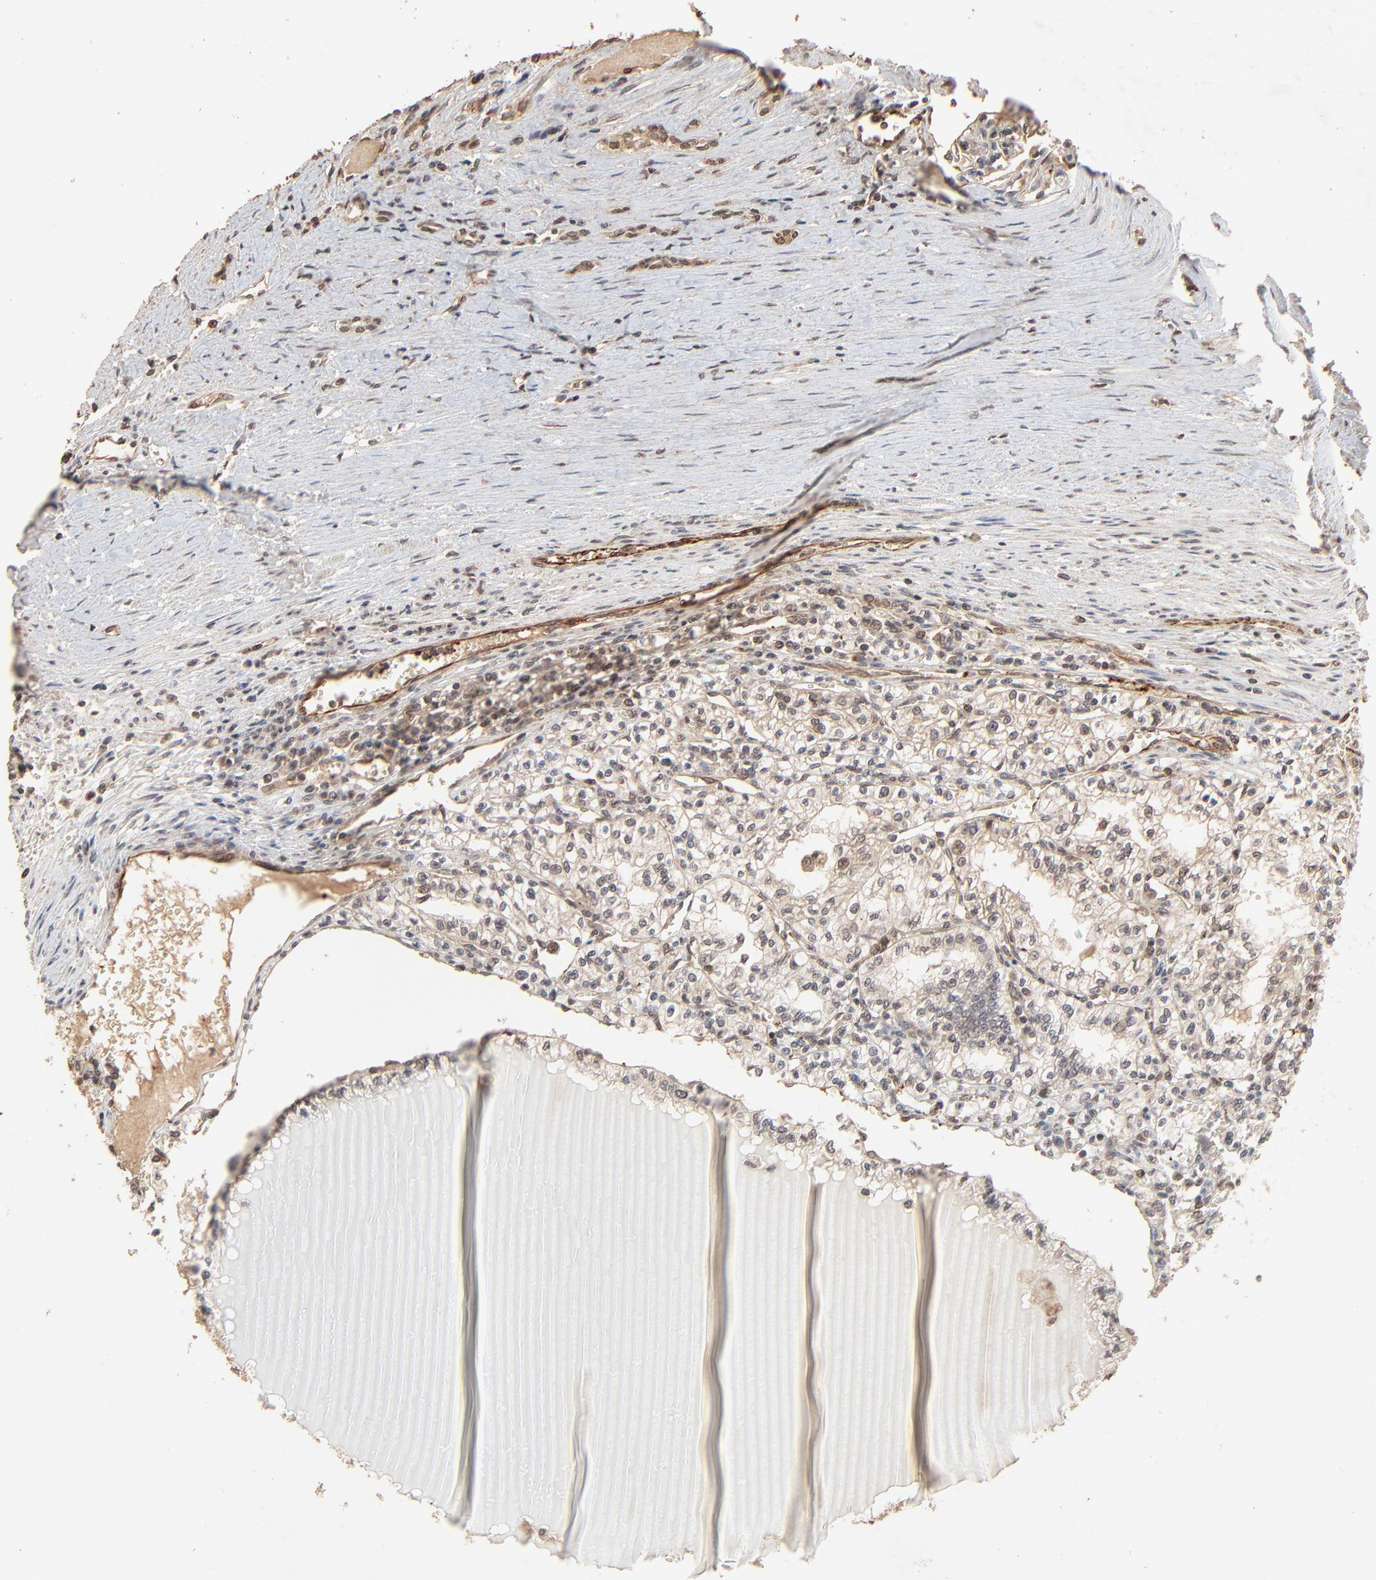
{"staining": {"intensity": "weak", "quantity": ">75%", "location": "cytoplasmic/membranous,nuclear"}, "tissue": "renal cancer", "cell_type": "Tumor cells", "image_type": "cancer", "snomed": [{"axis": "morphology", "description": "Adenocarcinoma, NOS"}, {"axis": "topography", "description": "Kidney"}], "caption": "This photomicrograph displays immunohistochemistry staining of human renal cancer, with low weak cytoplasmic/membranous and nuclear expression in about >75% of tumor cells.", "gene": "FAM227A", "patient": {"sex": "male", "age": 61}}